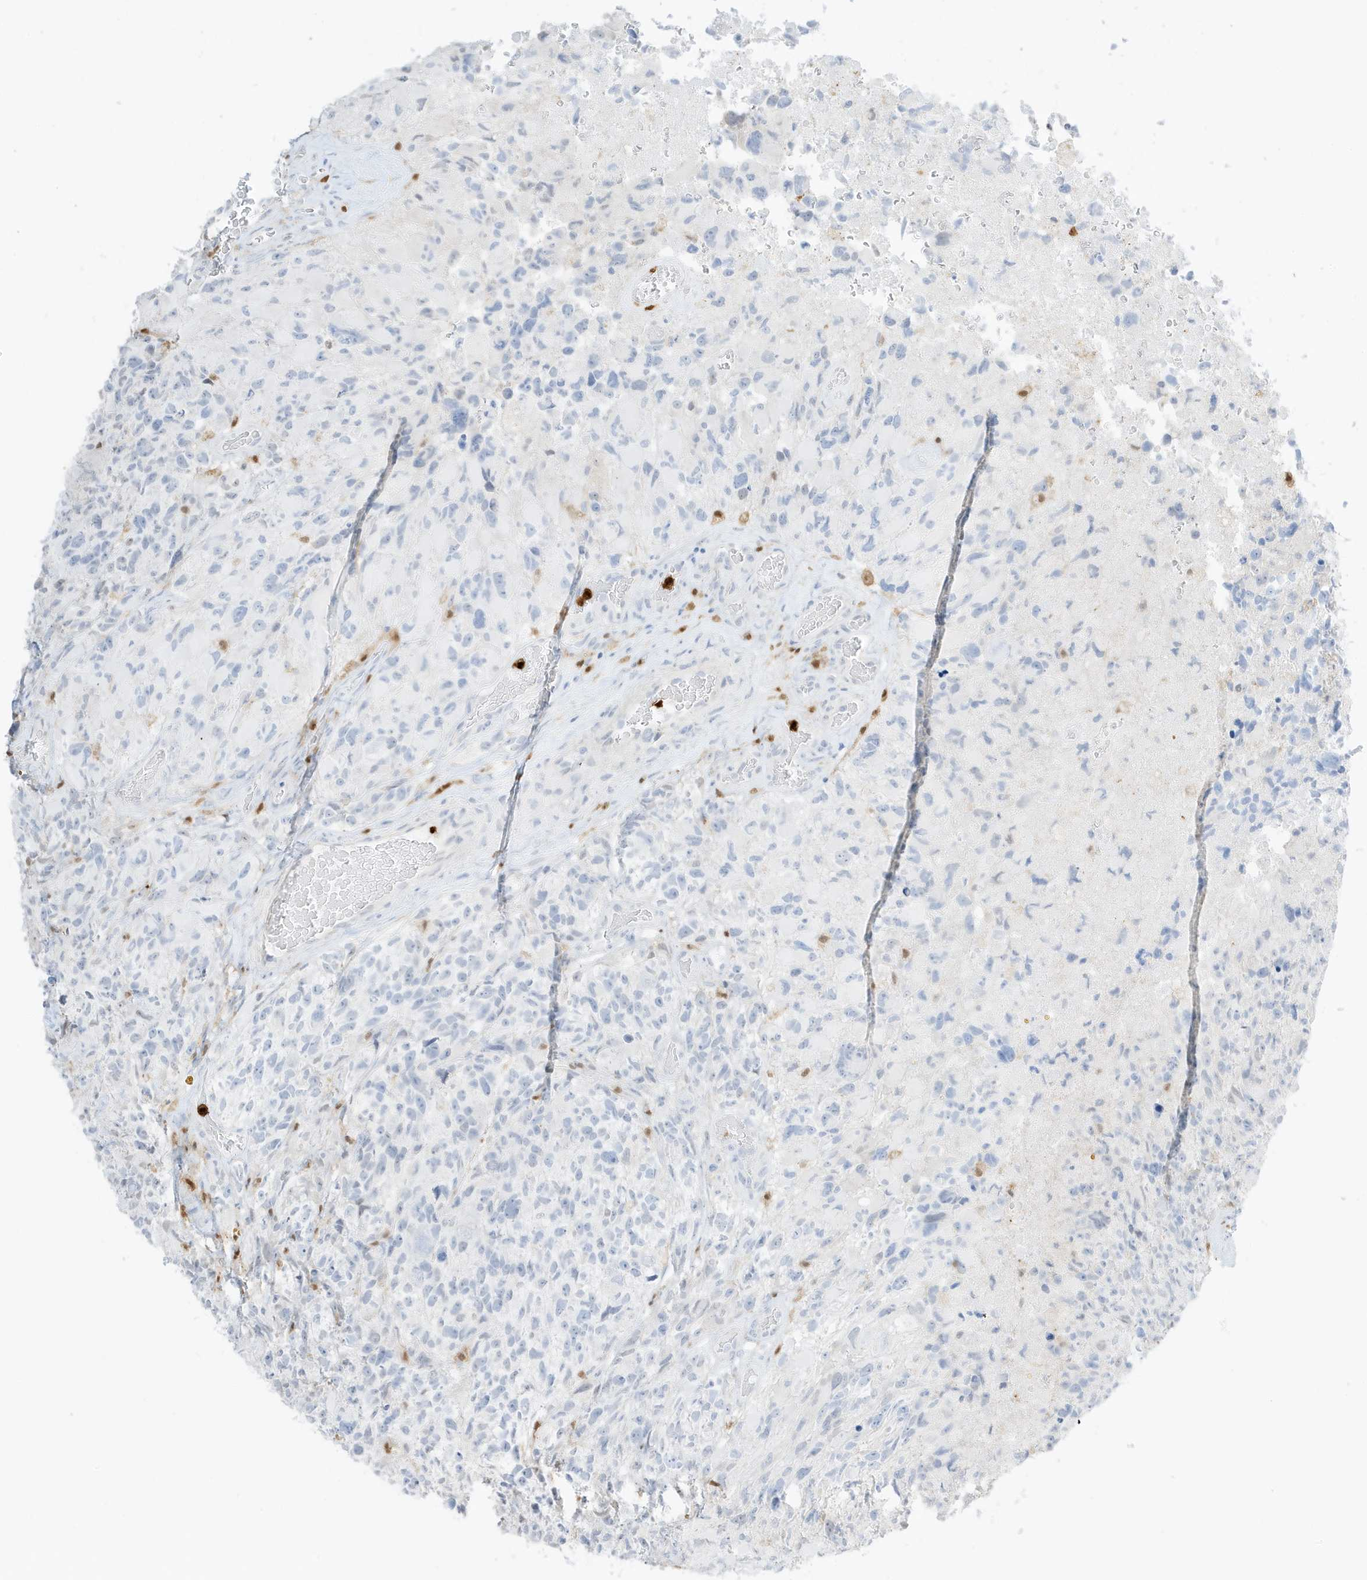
{"staining": {"intensity": "negative", "quantity": "none", "location": "none"}, "tissue": "glioma", "cell_type": "Tumor cells", "image_type": "cancer", "snomed": [{"axis": "morphology", "description": "Glioma, malignant, High grade"}, {"axis": "topography", "description": "Brain"}], "caption": "This is a image of immunohistochemistry staining of malignant high-grade glioma, which shows no expression in tumor cells. The staining is performed using DAB brown chromogen with nuclei counter-stained in using hematoxylin.", "gene": "GCA", "patient": {"sex": "male", "age": 69}}